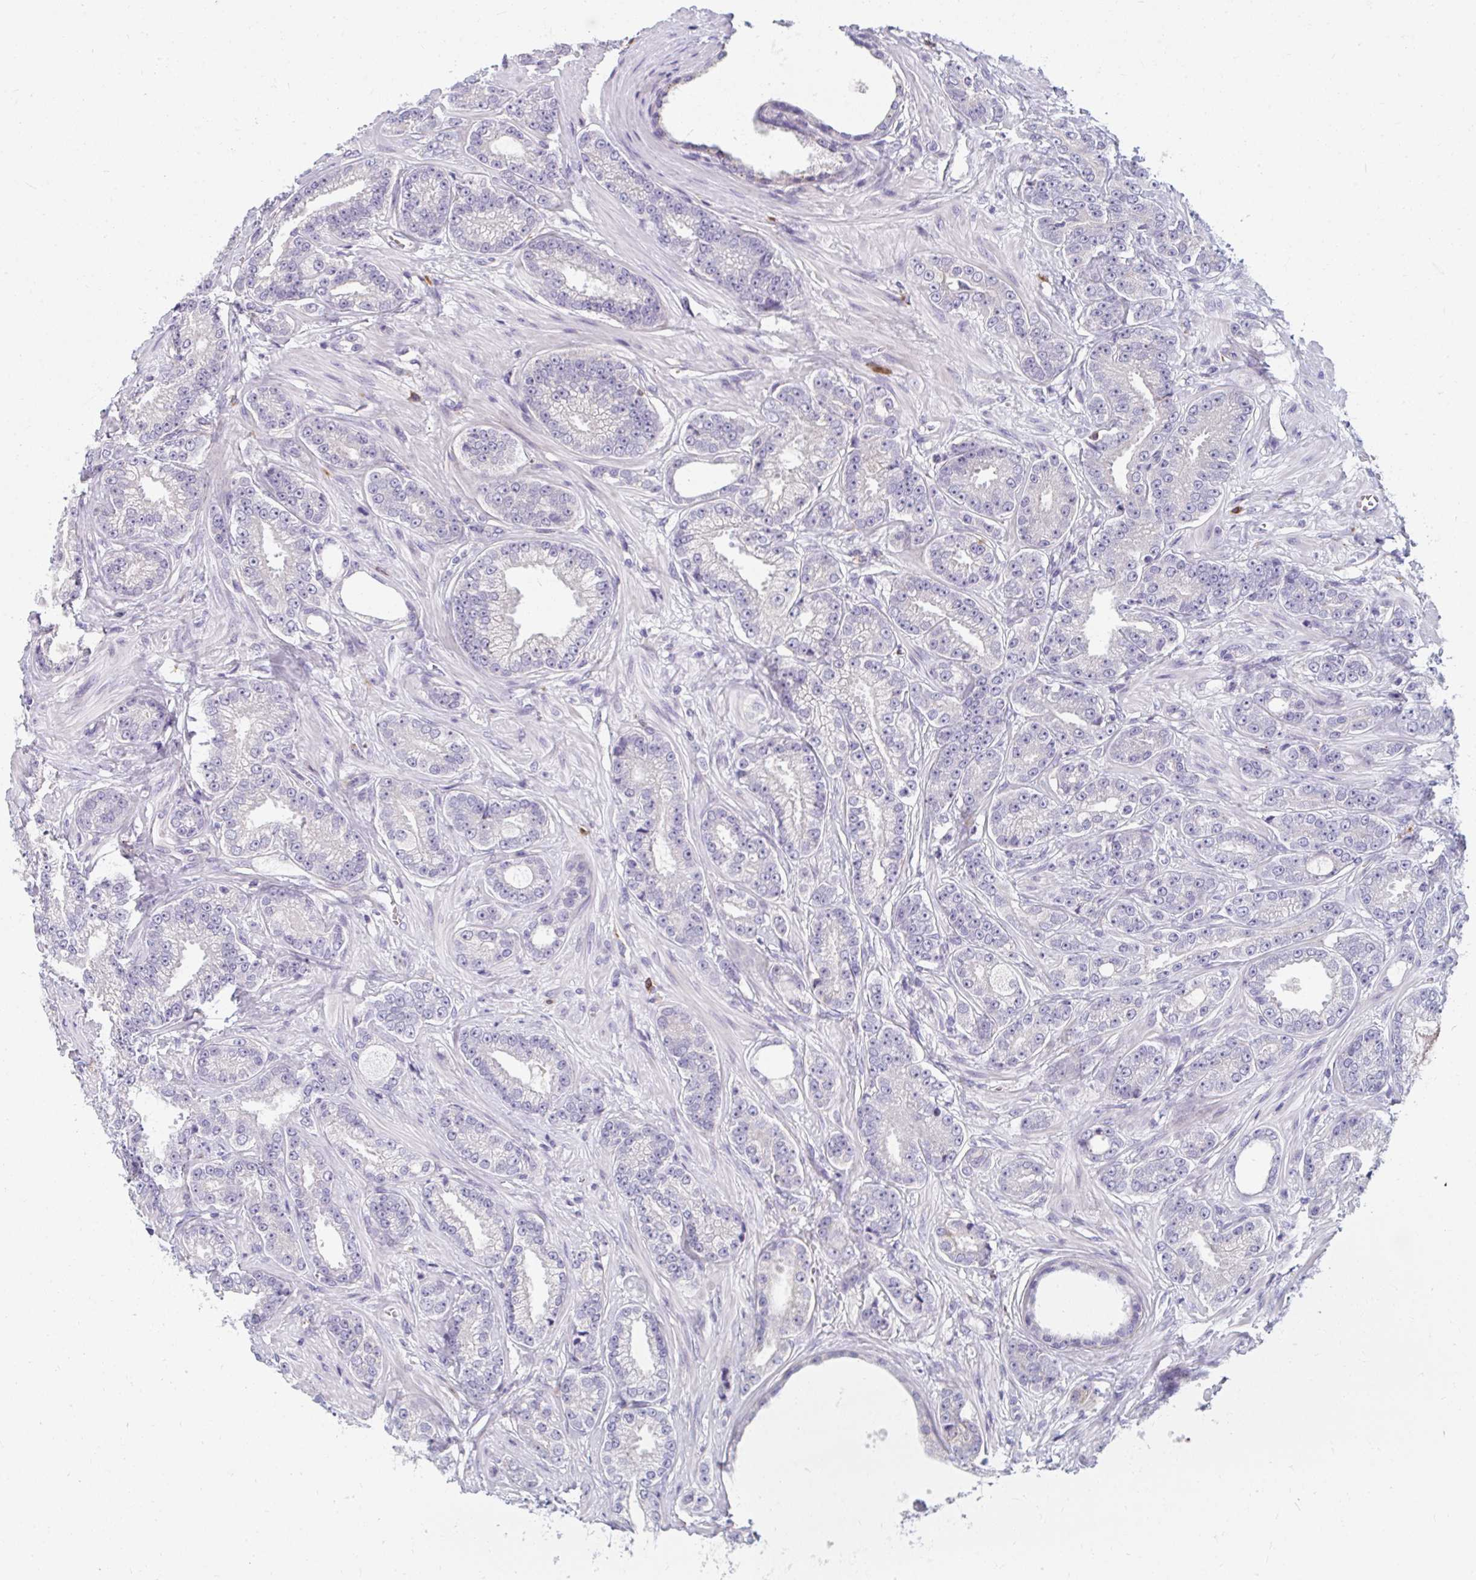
{"staining": {"intensity": "negative", "quantity": "none", "location": "none"}, "tissue": "prostate cancer", "cell_type": "Tumor cells", "image_type": "cancer", "snomed": [{"axis": "morphology", "description": "Adenocarcinoma, Low grade"}, {"axis": "topography", "description": "Prostate"}], "caption": "Prostate cancer (low-grade adenocarcinoma) was stained to show a protein in brown. There is no significant expression in tumor cells.", "gene": "EIF1AD", "patient": {"sex": "male", "age": 61}}